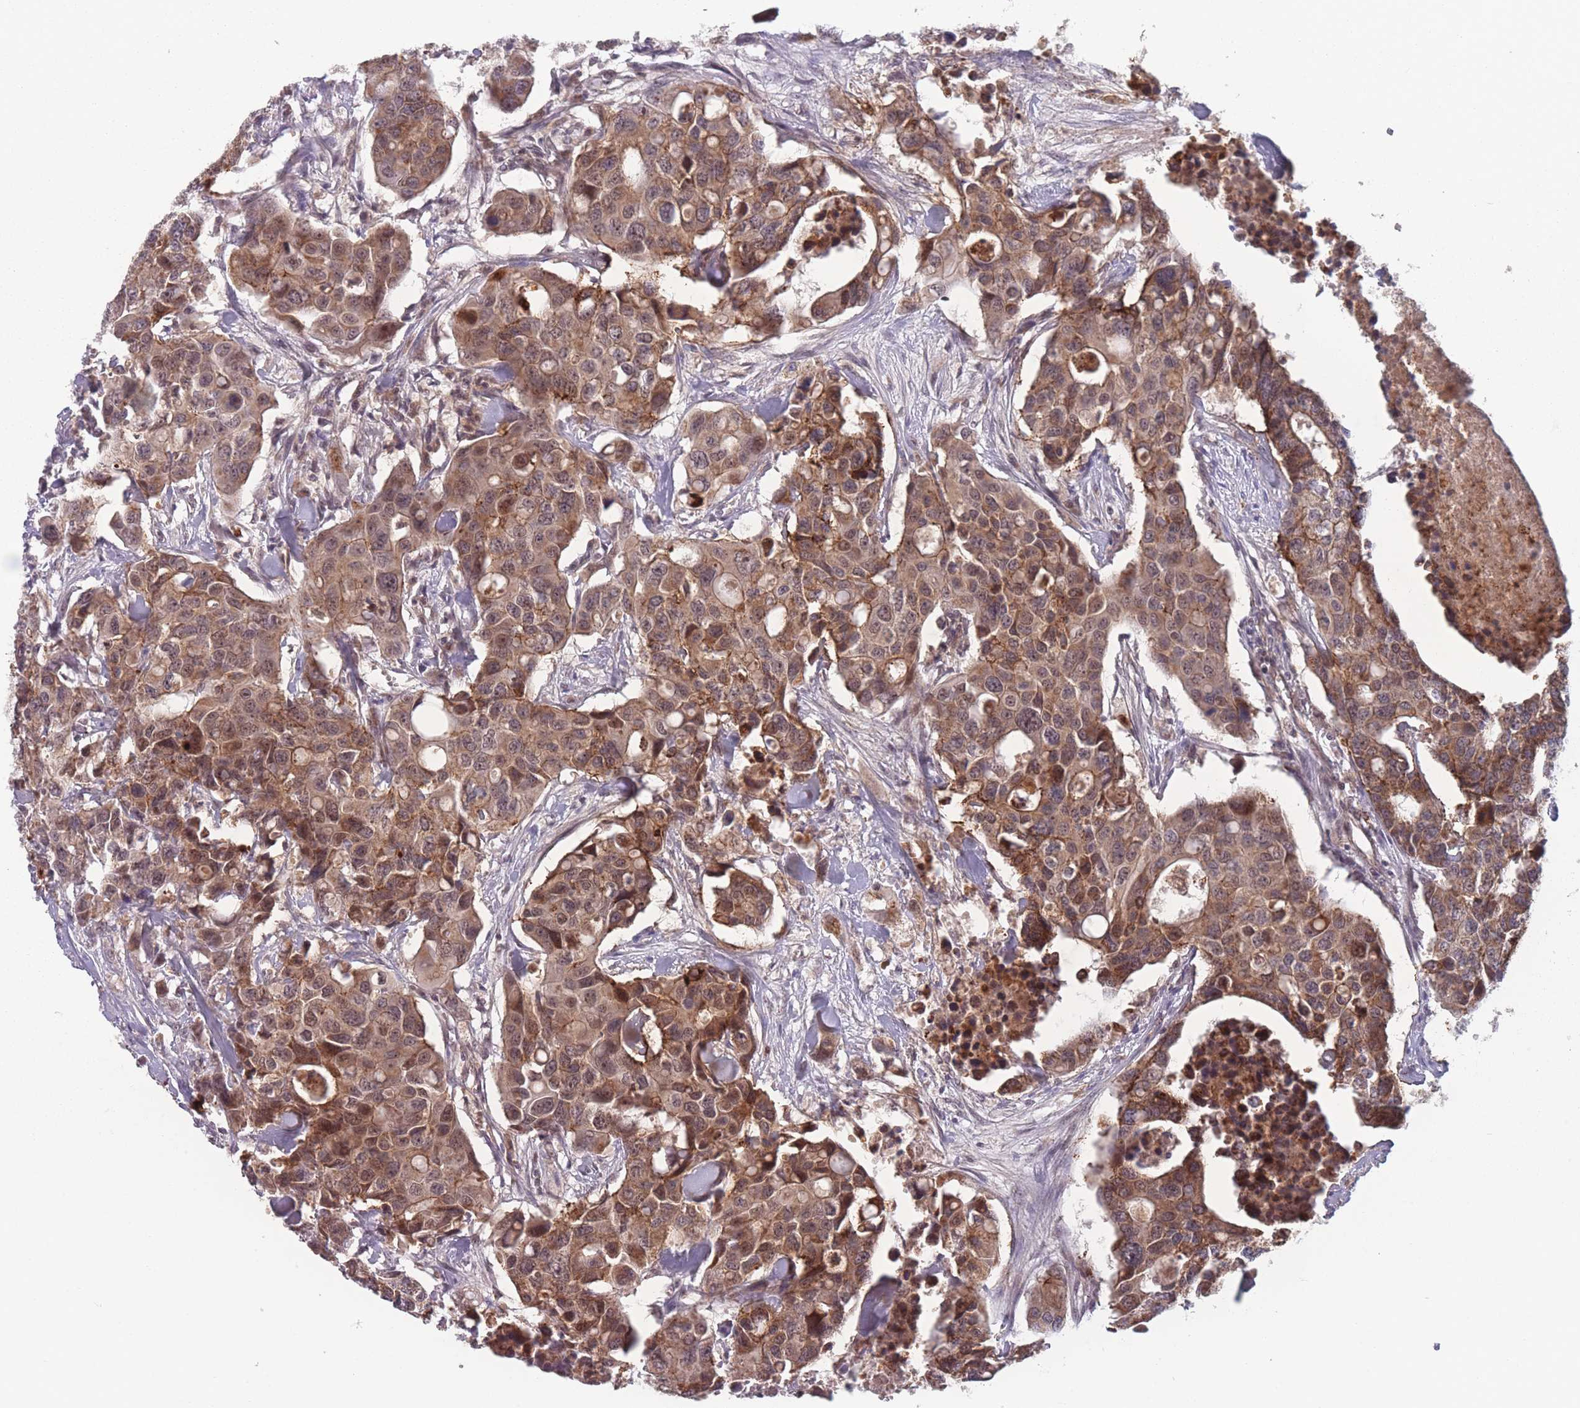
{"staining": {"intensity": "moderate", "quantity": ">75%", "location": "cytoplasmic/membranous,nuclear"}, "tissue": "colorectal cancer", "cell_type": "Tumor cells", "image_type": "cancer", "snomed": [{"axis": "morphology", "description": "Adenocarcinoma, NOS"}, {"axis": "topography", "description": "Colon"}], "caption": "Moderate cytoplasmic/membranous and nuclear expression is appreciated in about >75% of tumor cells in colorectal cancer.", "gene": "TMEM232", "patient": {"sex": "male", "age": 77}}